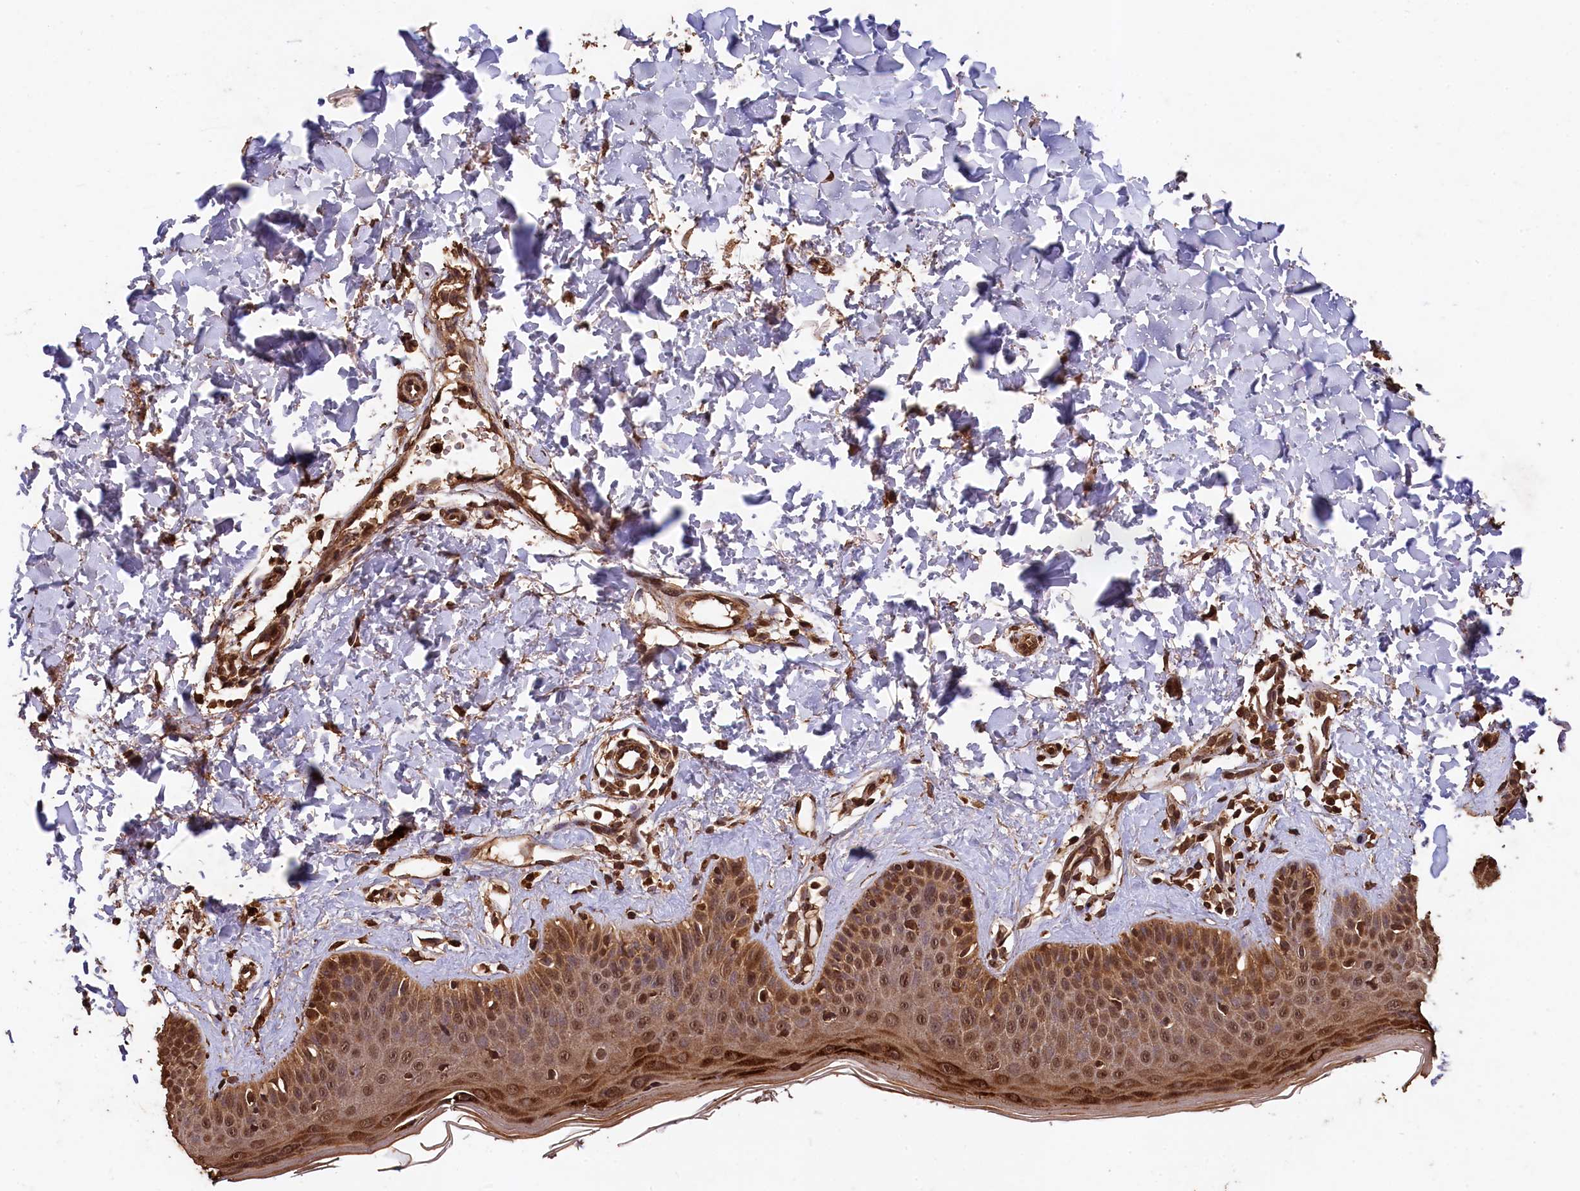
{"staining": {"intensity": "moderate", "quantity": ">75%", "location": "cytoplasmic/membranous,nuclear"}, "tissue": "skin", "cell_type": "Fibroblasts", "image_type": "normal", "snomed": [{"axis": "morphology", "description": "Normal tissue, NOS"}, {"axis": "topography", "description": "Skin"}], "caption": "Brown immunohistochemical staining in normal human skin exhibits moderate cytoplasmic/membranous,nuclear expression in about >75% of fibroblasts. Using DAB (brown) and hematoxylin (blue) stains, captured at high magnification using brightfield microscopy.", "gene": "CEP57L1", "patient": {"sex": "male", "age": 52}}